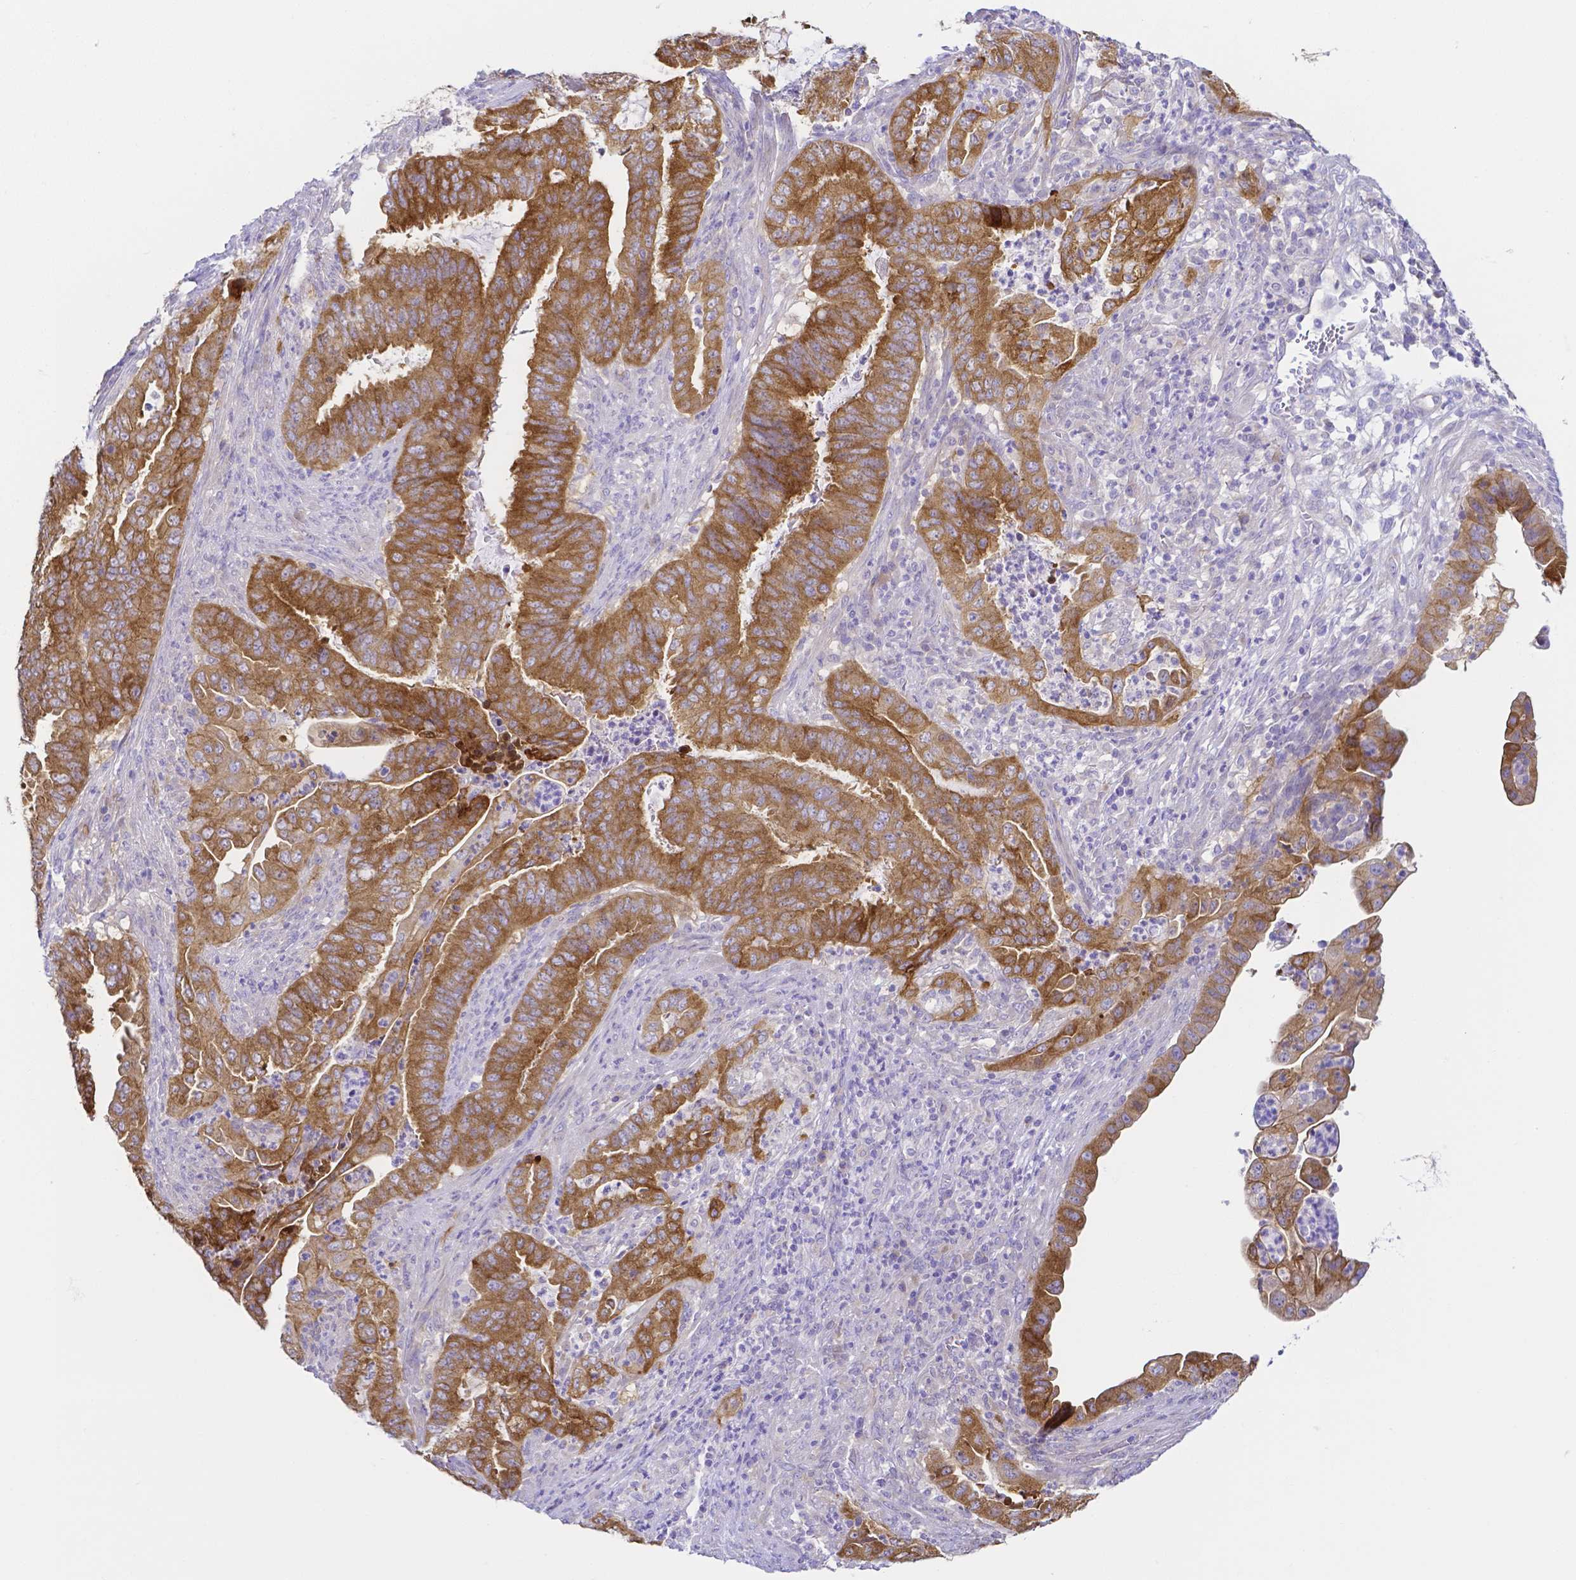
{"staining": {"intensity": "moderate", "quantity": ">75%", "location": "cytoplasmic/membranous"}, "tissue": "endometrial cancer", "cell_type": "Tumor cells", "image_type": "cancer", "snomed": [{"axis": "morphology", "description": "Adenocarcinoma, NOS"}, {"axis": "topography", "description": "Endometrium"}], "caption": "An immunohistochemistry (IHC) micrograph of neoplastic tissue is shown. Protein staining in brown highlights moderate cytoplasmic/membranous positivity in adenocarcinoma (endometrial) within tumor cells. Nuclei are stained in blue.", "gene": "PKP3", "patient": {"sex": "female", "age": 51}}